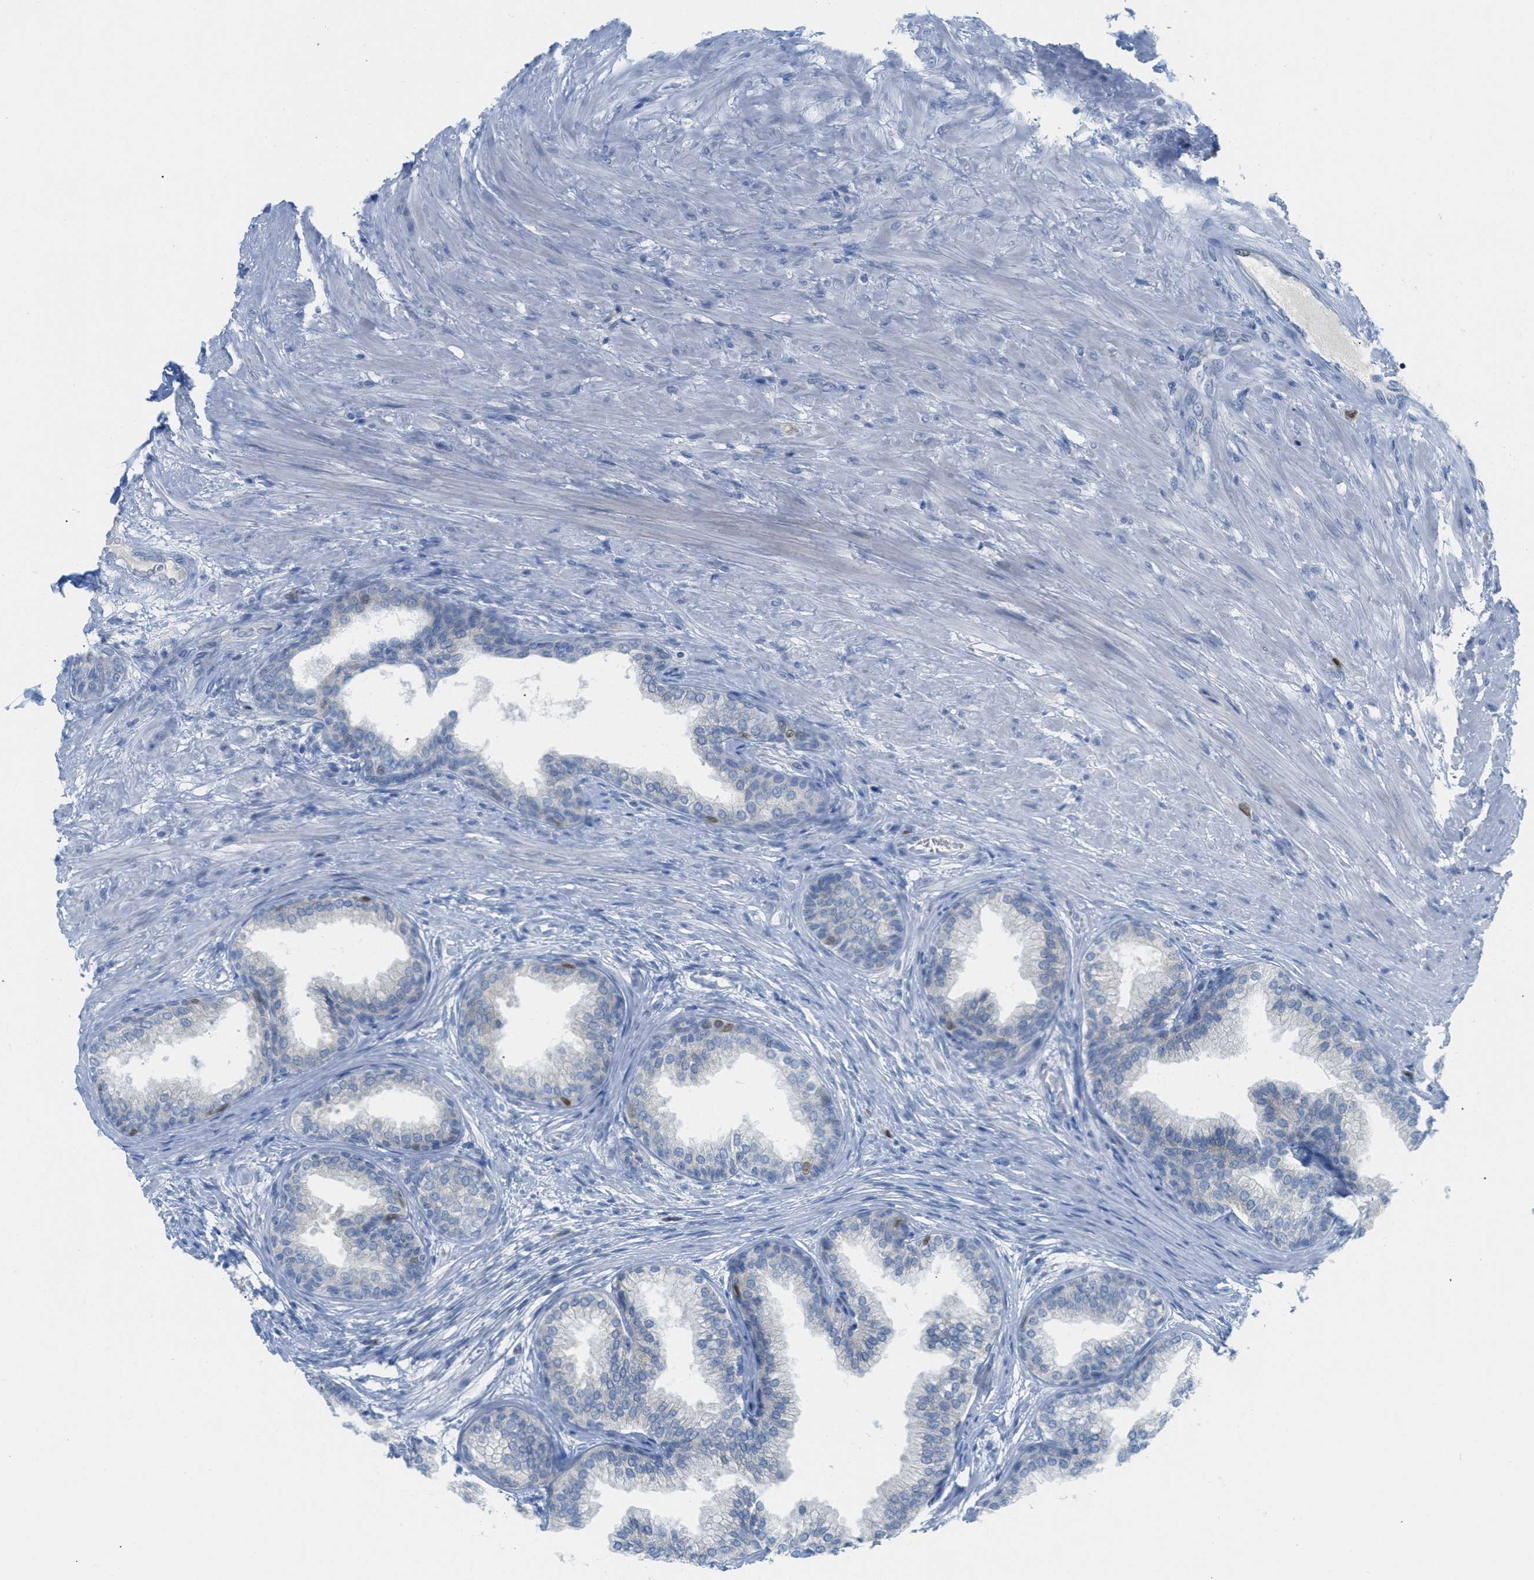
{"staining": {"intensity": "moderate", "quantity": "<25%", "location": "nuclear"}, "tissue": "prostate", "cell_type": "Glandular cells", "image_type": "normal", "snomed": [{"axis": "morphology", "description": "Normal tissue, NOS"}, {"axis": "topography", "description": "Prostate"}], "caption": "Immunohistochemical staining of unremarkable prostate displays low levels of moderate nuclear expression in about <25% of glandular cells.", "gene": "ORC6", "patient": {"sex": "male", "age": 76}}